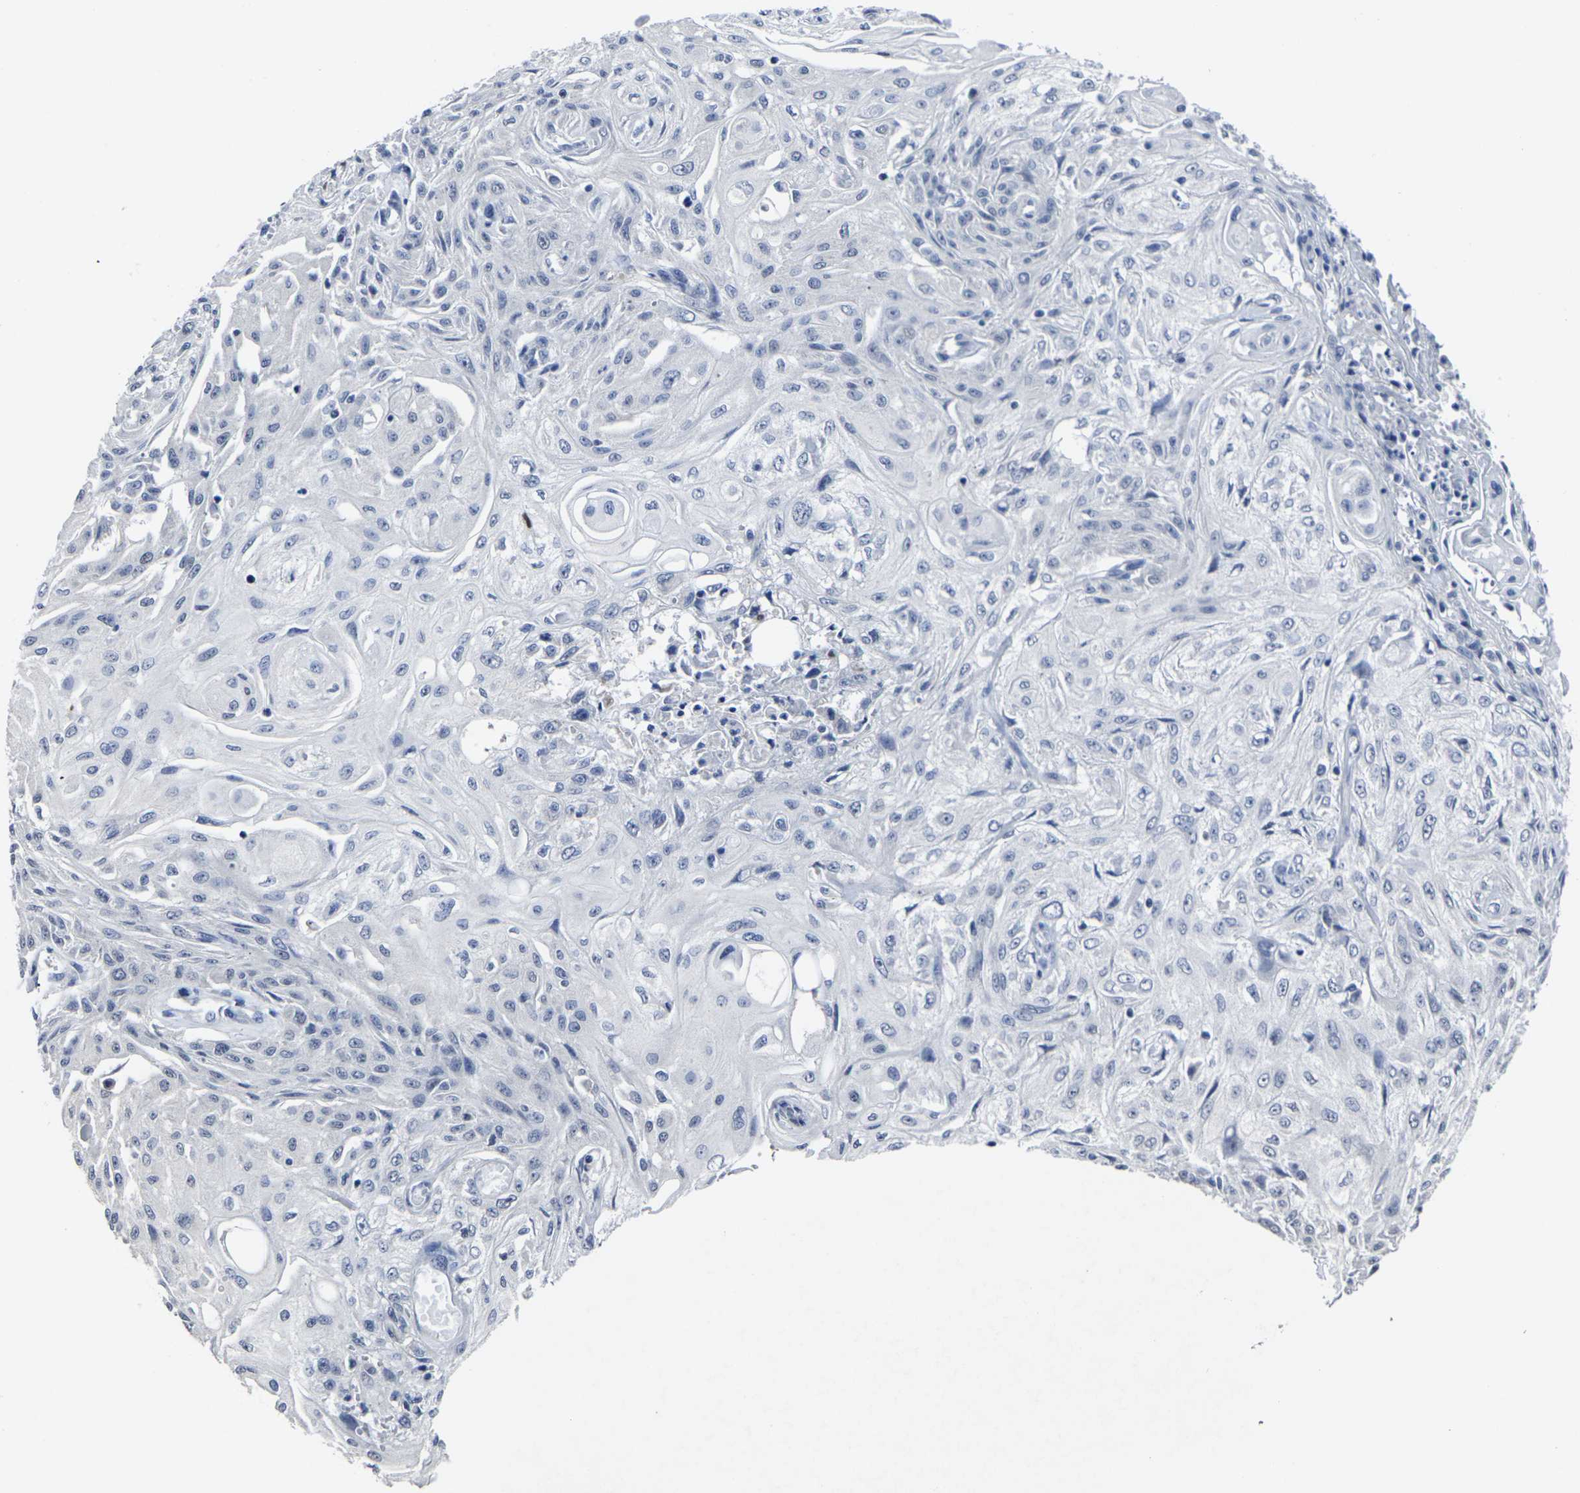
{"staining": {"intensity": "negative", "quantity": "none", "location": "none"}, "tissue": "skin cancer", "cell_type": "Tumor cells", "image_type": "cancer", "snomed": [{"axis": "morphology", "description": "Squamous cell carcinoma, NOS"}, {"axis": "topography", "description": "Skin"}], "caption": "DAB immunohistochemical staining of human skin cancer reveals no significant expression in tumor cells.", "gene": "MSANTD4", "patient": {"sex": "male", "age": 75}}